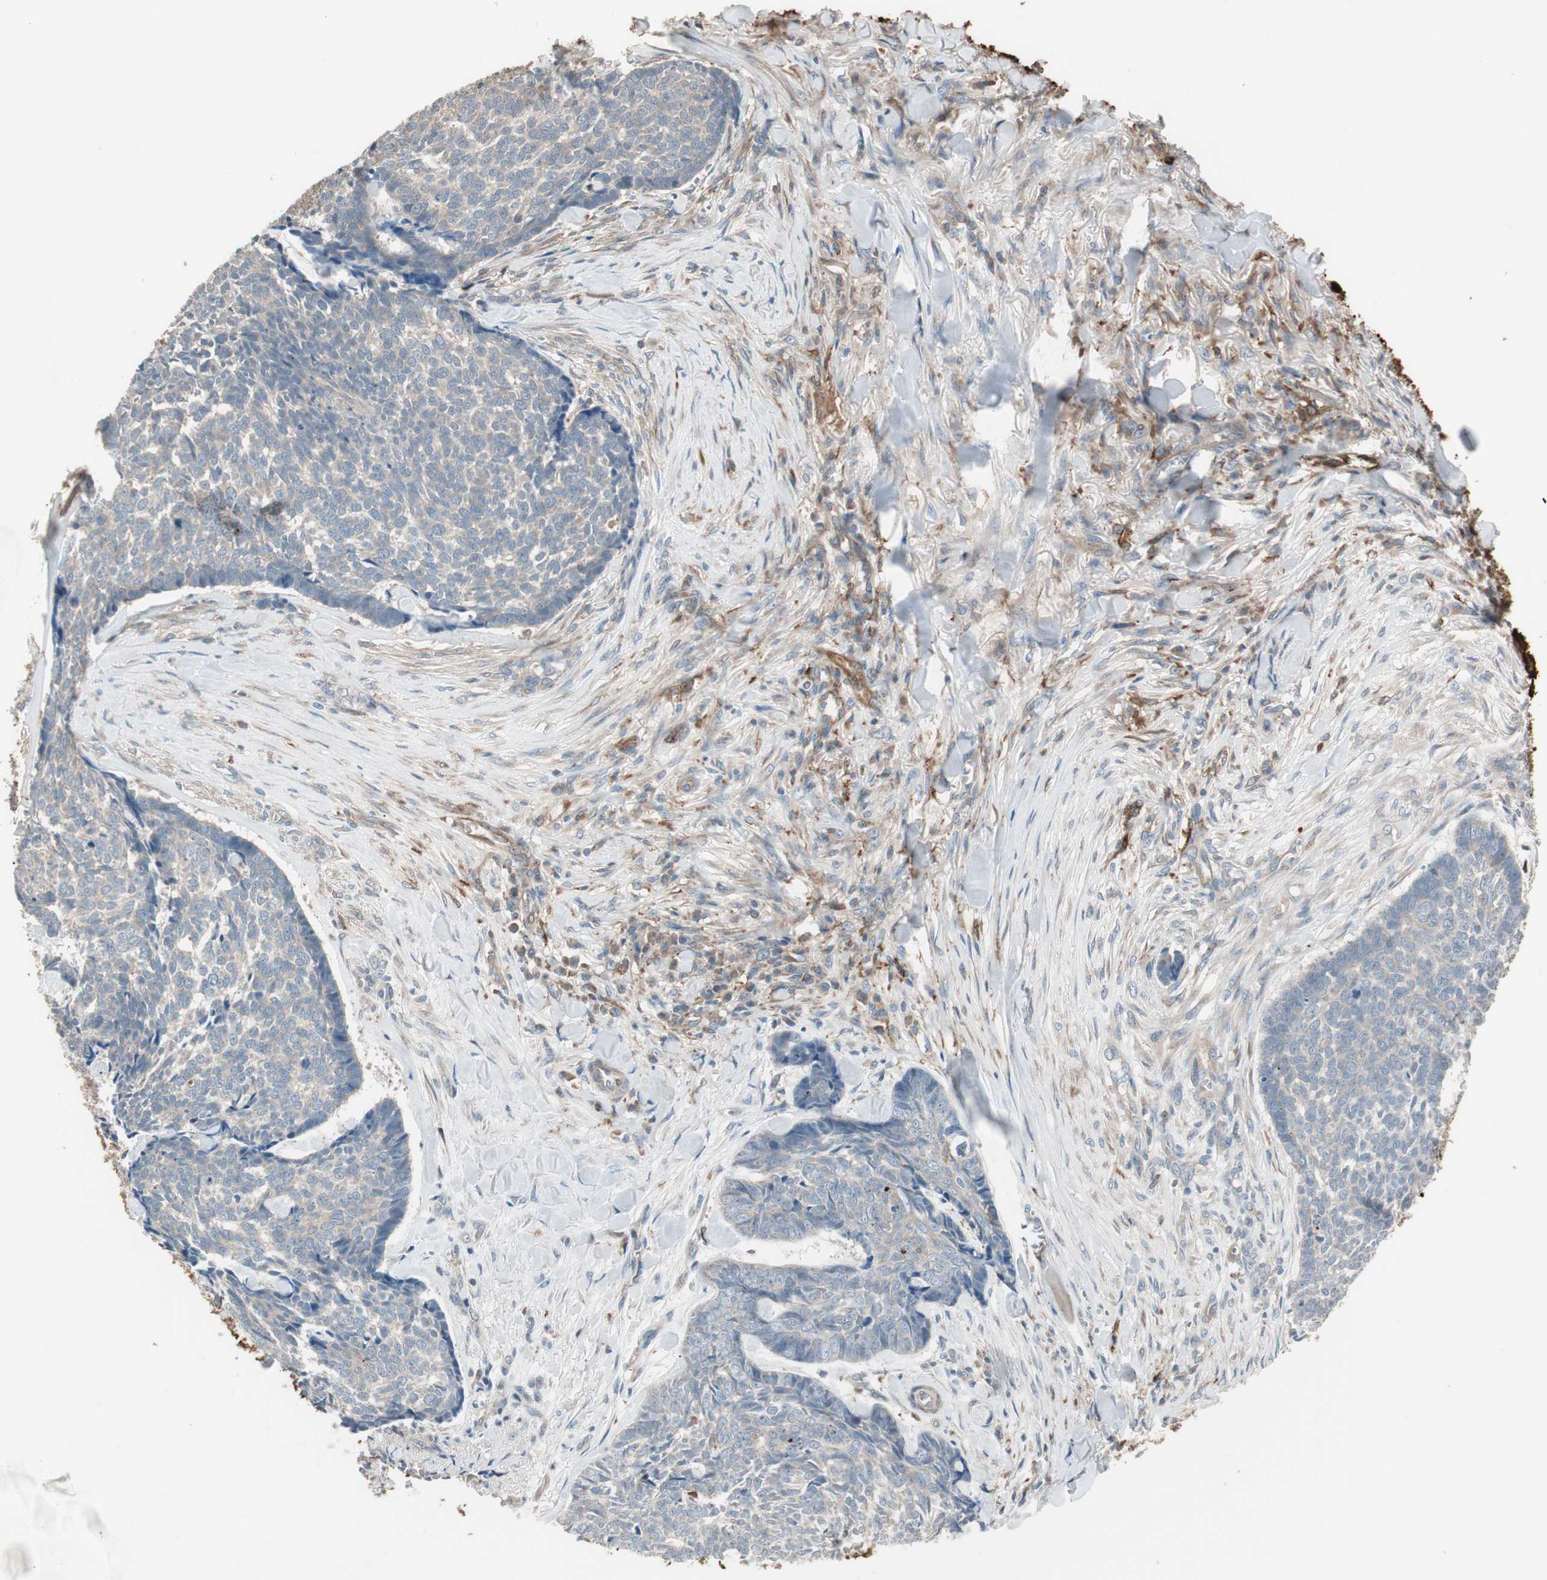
{"staining": {"intensity": "weak", "quantity": "25%-75%", "location": "cytoplasmic/membranous"}, "tissue": "skin cancer", "cell_type": "Tumor cells", "image_type": "cancer", "snomed": [{"axis": "morphology", "description": "Basal cell carcinoma"}, {"axis": "topography", "description": "Skin"}], "caption": "The immunohistochemical stain shows weak cytoplasmic/membranous staining in tumor cells of skin cancer tissue.", "gene": "STAB1", "patient": {"sex": "male", "age": 84}}